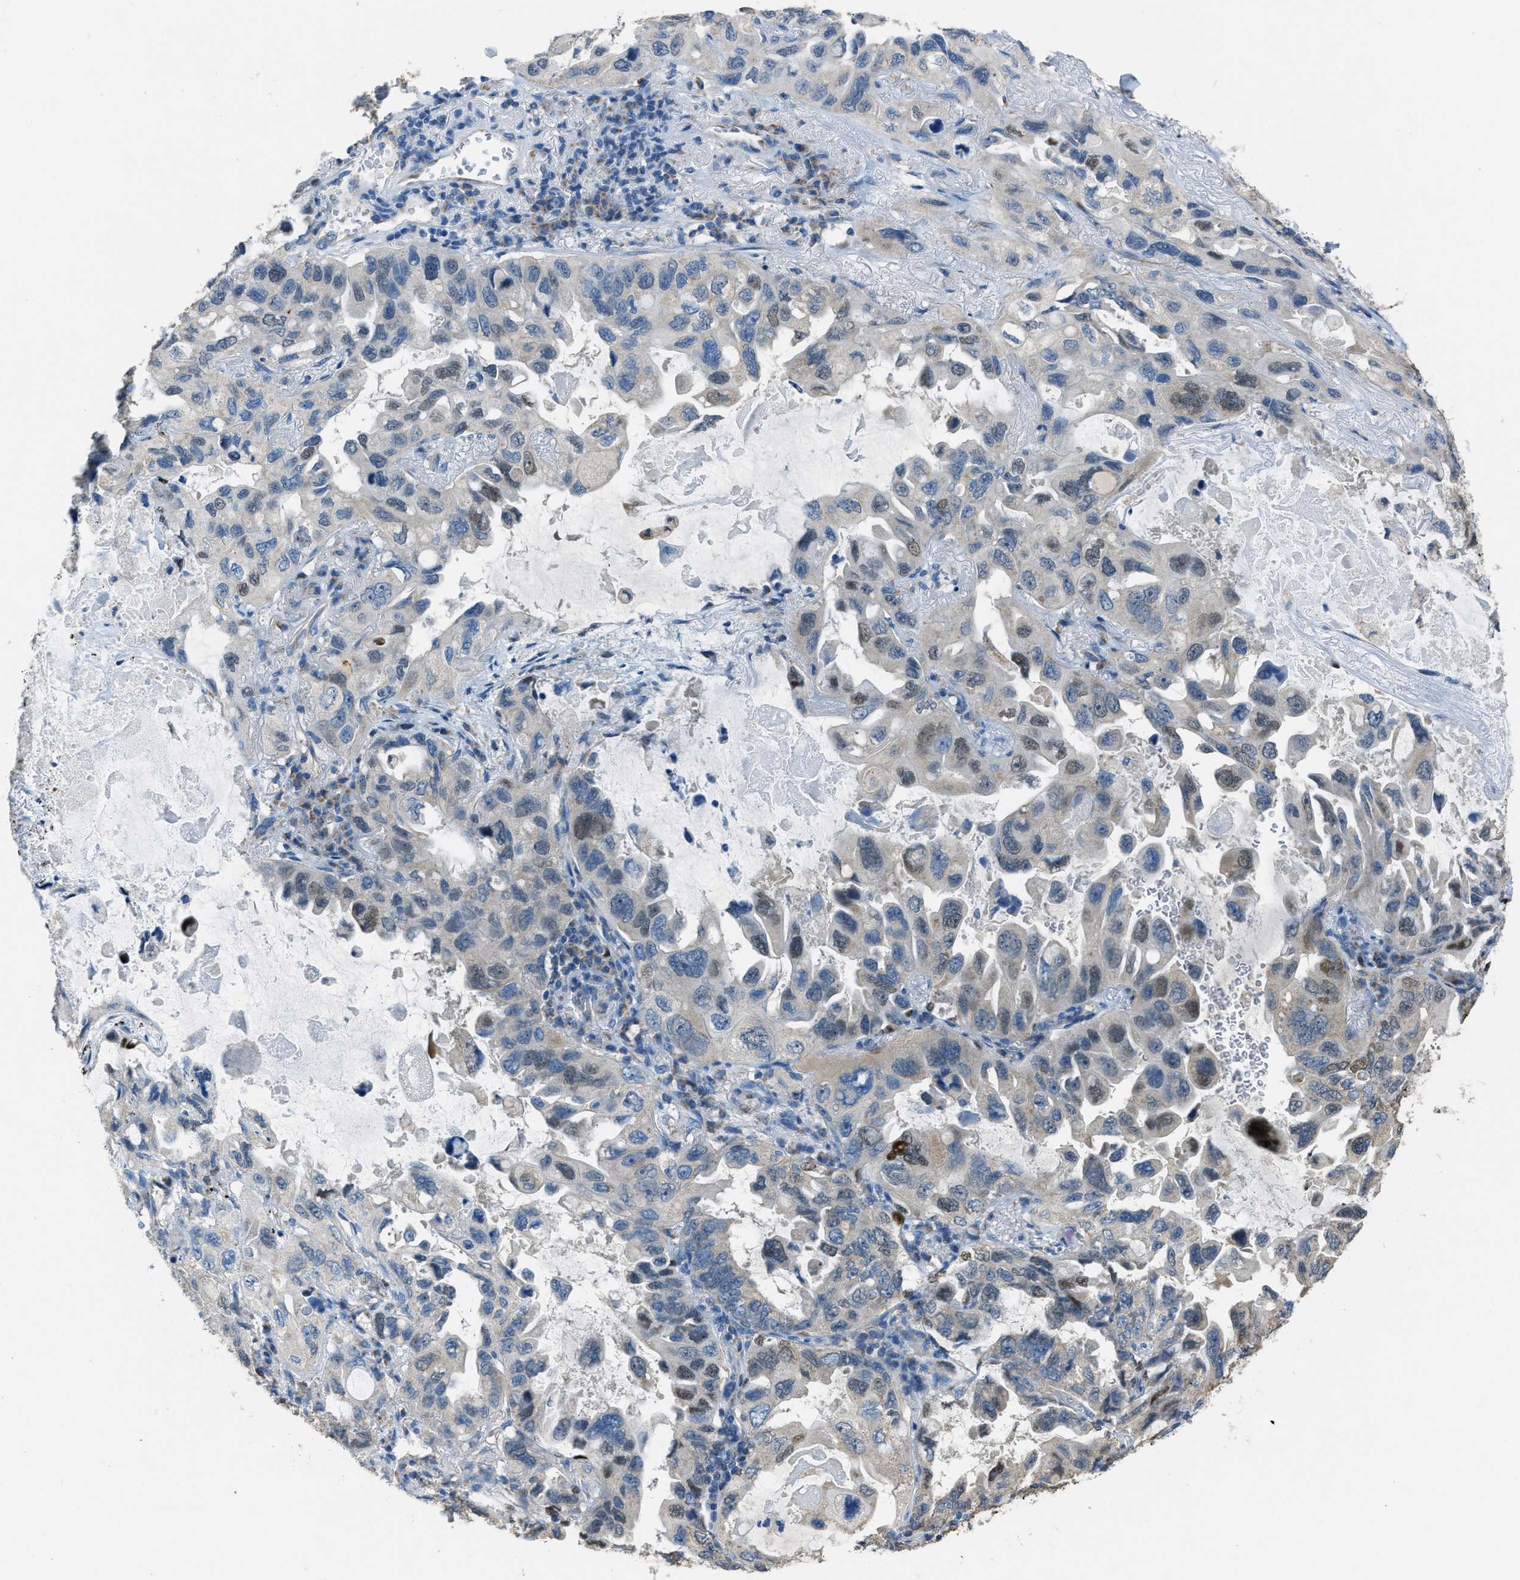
{"staining": {"intensity": "moderate", "quantity": "<25%", "location": "cytoplasmic/membranous,nuclear"}, "tissue": "lung cancer", "cell_type": "Tumor cells", "image_type": "cancer", "snomed": [{"axis": "morphology", "description": "Squamous cell carcinoma, NOS"}, {"axis": "topography", "description": "Lung"}], "caption": "Protein expression analysis of human squamous cell carcinoma (lung) reveals moderate cytoplasmic/membranous and nuclear expression in approximately <25% of tumor cells.", "gene": "SLC25A11", "patient": {"sex": "female", "age": 73}}